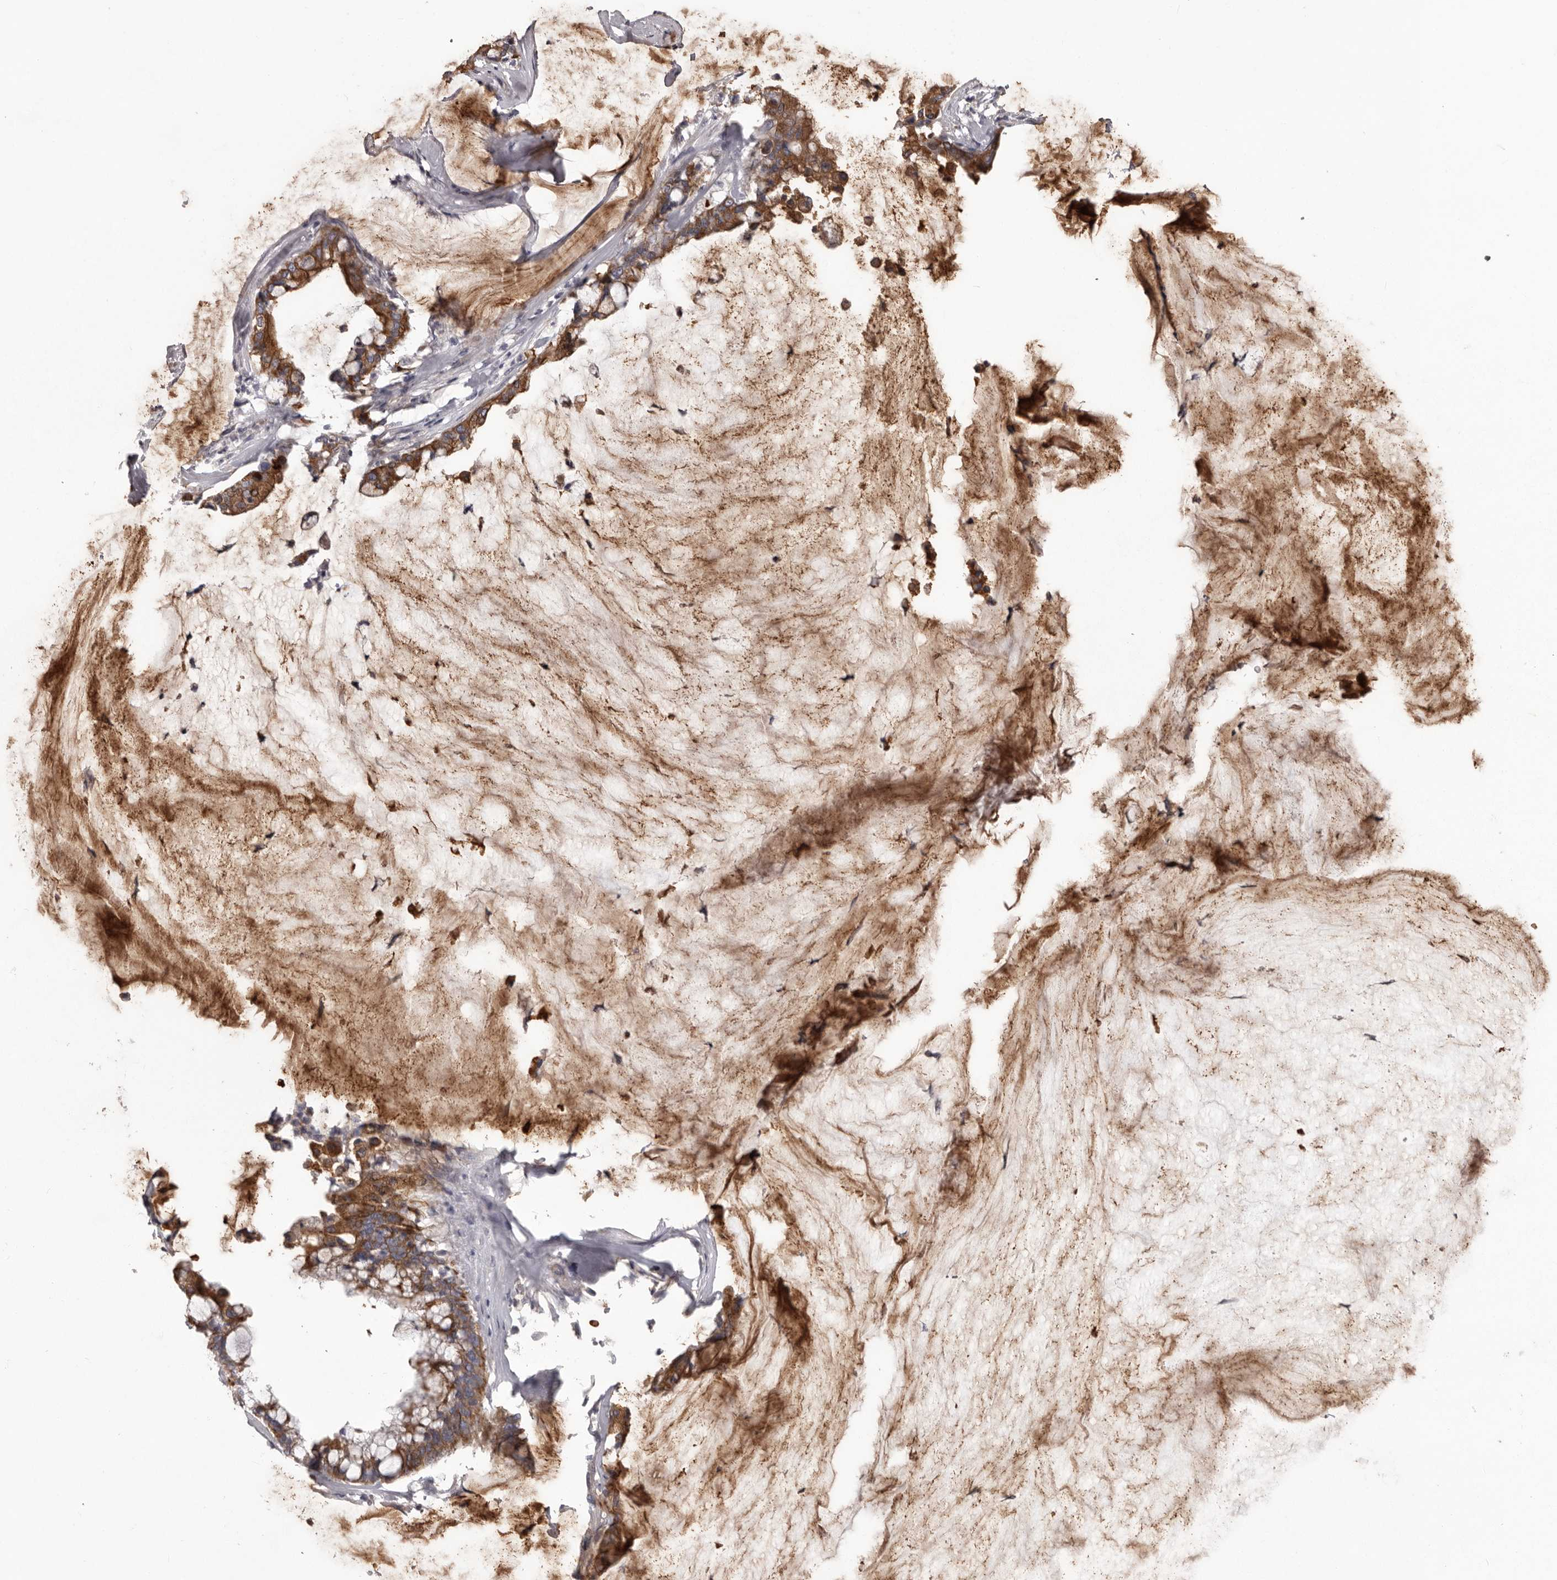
{"staining": {"intensity": "strong", "quantity": ">75%", "location": "cytoplasmic/membranous"}, "tissue": "pancreatic cancer", "cell_type": "Tumor cells", "image_type": "cancer", "snomed": [{"axis": "morphology", "description": "Adenocarcinoma, NOS"}, {"axis": "topography", "description": "Pancreas"}], "caption": "Pancreatic cancer (adenocarcinoma) stained for a protein demonstrates strong cytoplasmic/membranous positivity in tumor cells.", "gene": "LPAR6", "patient": {"sex": "male", "age": 41}}